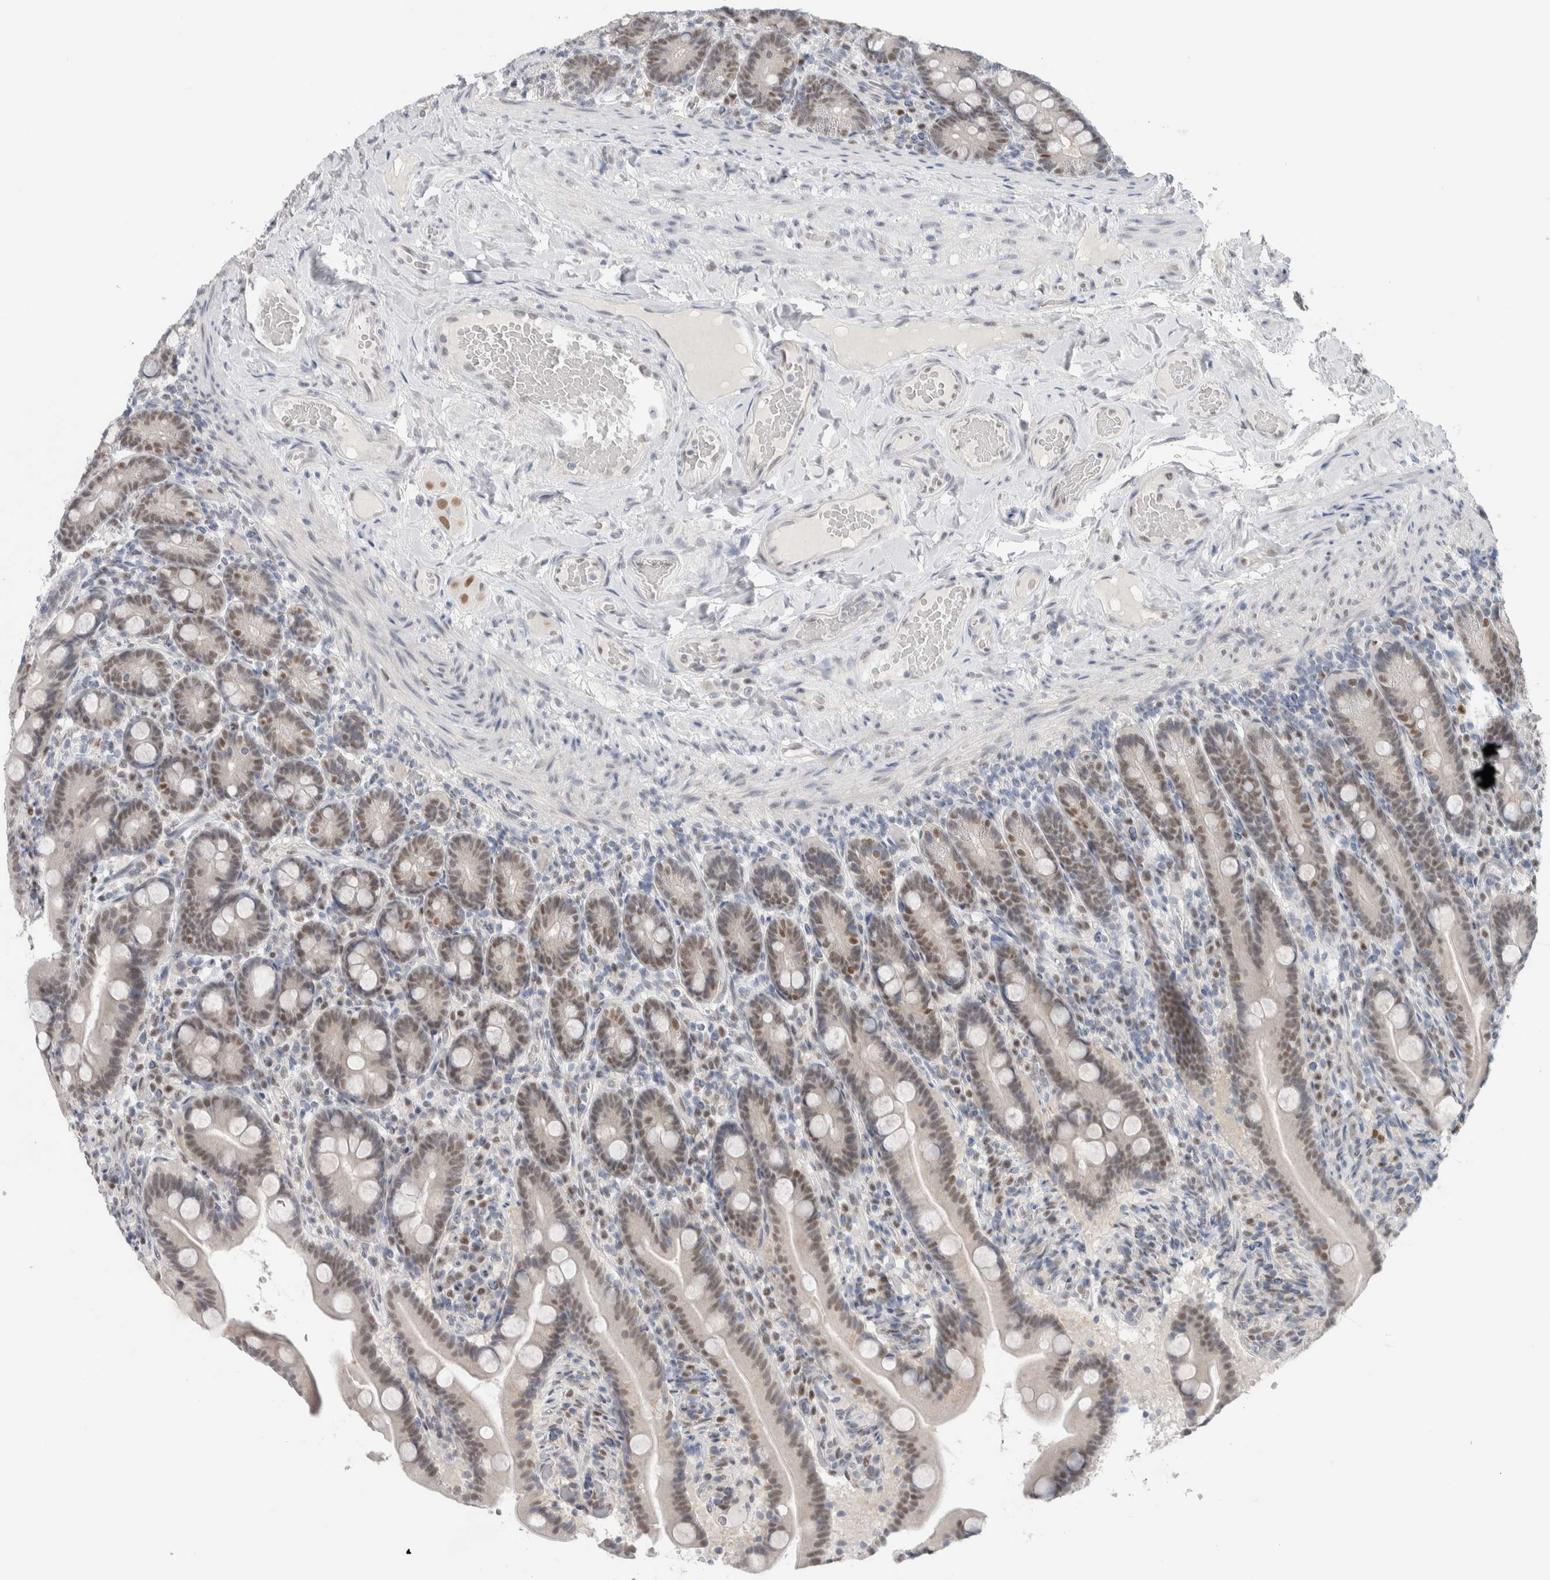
{"staining": {"intensity": "weak", "quantity": "25%-75%", "location": "nuclear"}, "tissue": "duodenum", "cell_type": "Glandular cells", "image_type": "normal", "snomed": [{"axis": "morphology", "description": "Normal tissue, NOS"}, {"axis": "topography", "description": "Duodenum"}], "caption": "Immunohistochemical staining of normal duodenum reveals low levels of weak nuclear expression in about 25%-75% of glandular cells. (brown staining indicates protein expression, while blue staining denotes nuclei).", "gene": "PRMT1", "patient": {"sex": "male", "age": 54}}